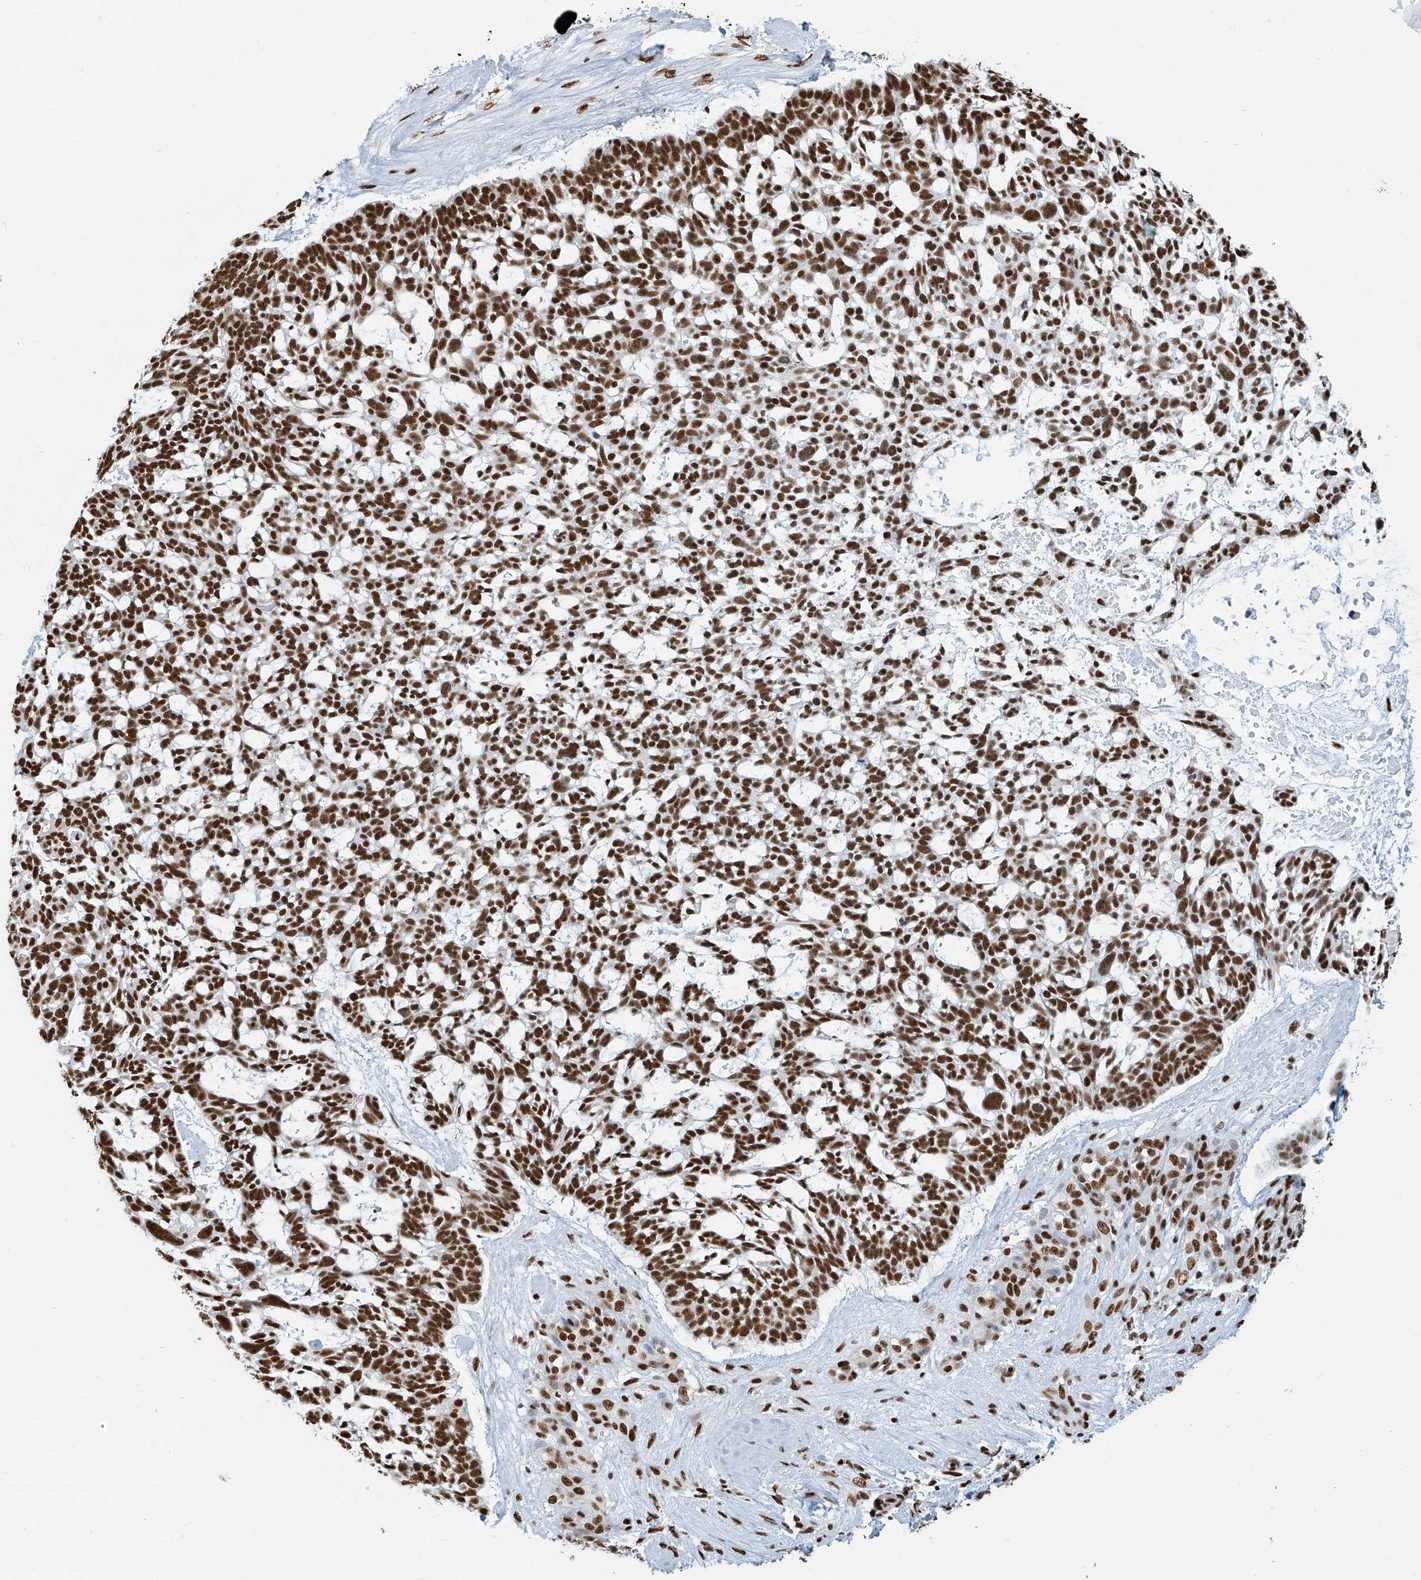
{"staining": {"intensity": "strong", "quantity": ">75%", "location": "nuclear"}, "tissue": "skin cancer", "cell_type": "Tumor cells", "image_type": "cancer", "snomed": [{"axis": "morphology", "description": "Basal cell carcinoma"}, {"axis": "topography", "description": "Skin"}], "caption": "The histopathology image reveals a brown stain indicating the presence of a protein in the nuclear of tumor cells in skin basal cell carcinoma. (DAB (3,3'-diaminobenzidine) IHC, brown staining for protein, blue staining for nuclei).", "gene": "SARNP", "patient": {"sex": "male", "age": 88}}